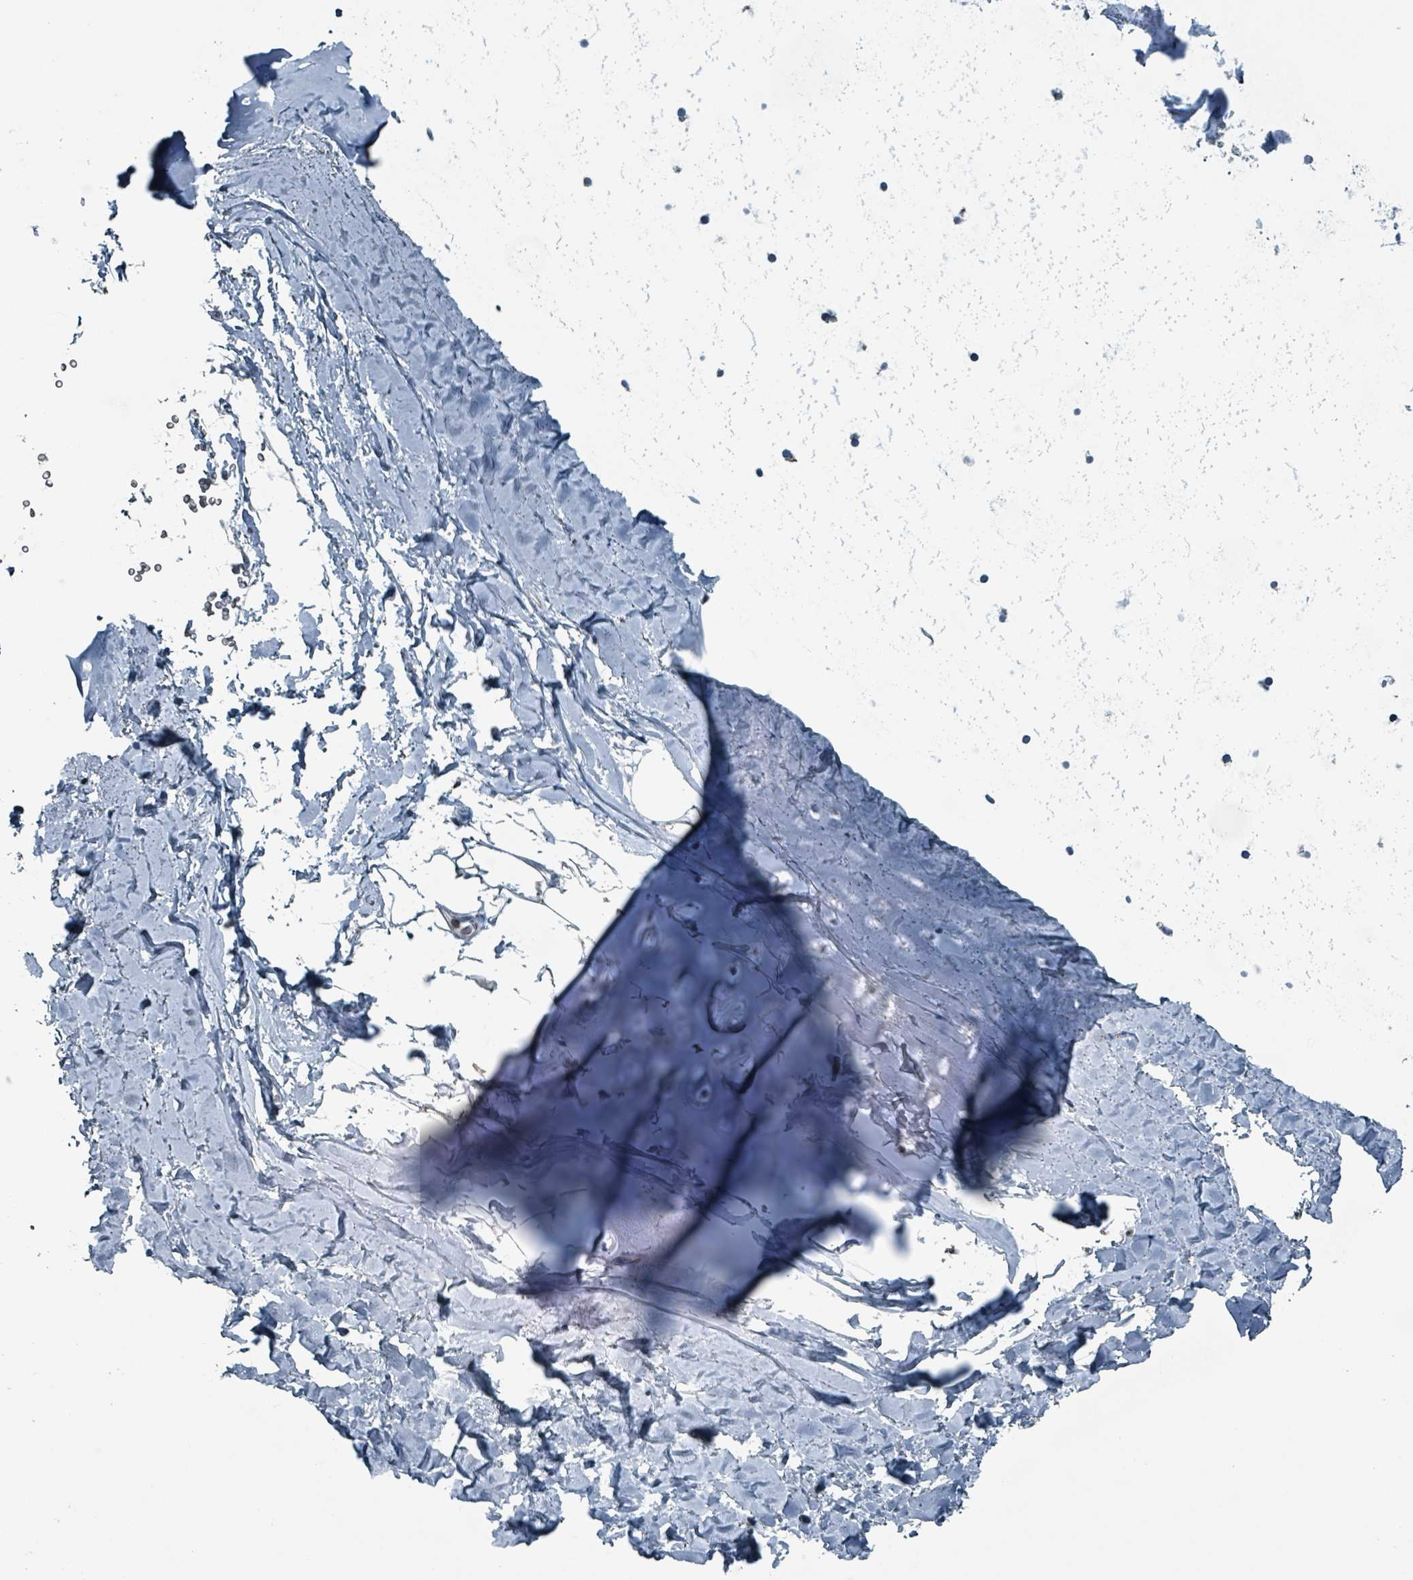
{"staining": {"intensity": "negative", "quantity": "none", "location": "none"}, "tissue": "soft tissue", "cell_type": "Chondrocytes", "image_type": "normal", "snomed": [{"axis": "morphology", "description": "Normal tissue, NOS"}, {"axis": "topography", "description": "Cartilage tissue"}, {"axis": "topography", "description": "Bronchus"}], "caption": "The micrograph reveals no significant expression in chondrocytes of soft tissue. The staining is performed using DAB (3,3'-diaminobenzidine) brown chromogen with nuclei counter-stained in using hematoxylin.", "gene": "ABHD18", "patient": {"sex": "female", "age": 72}}